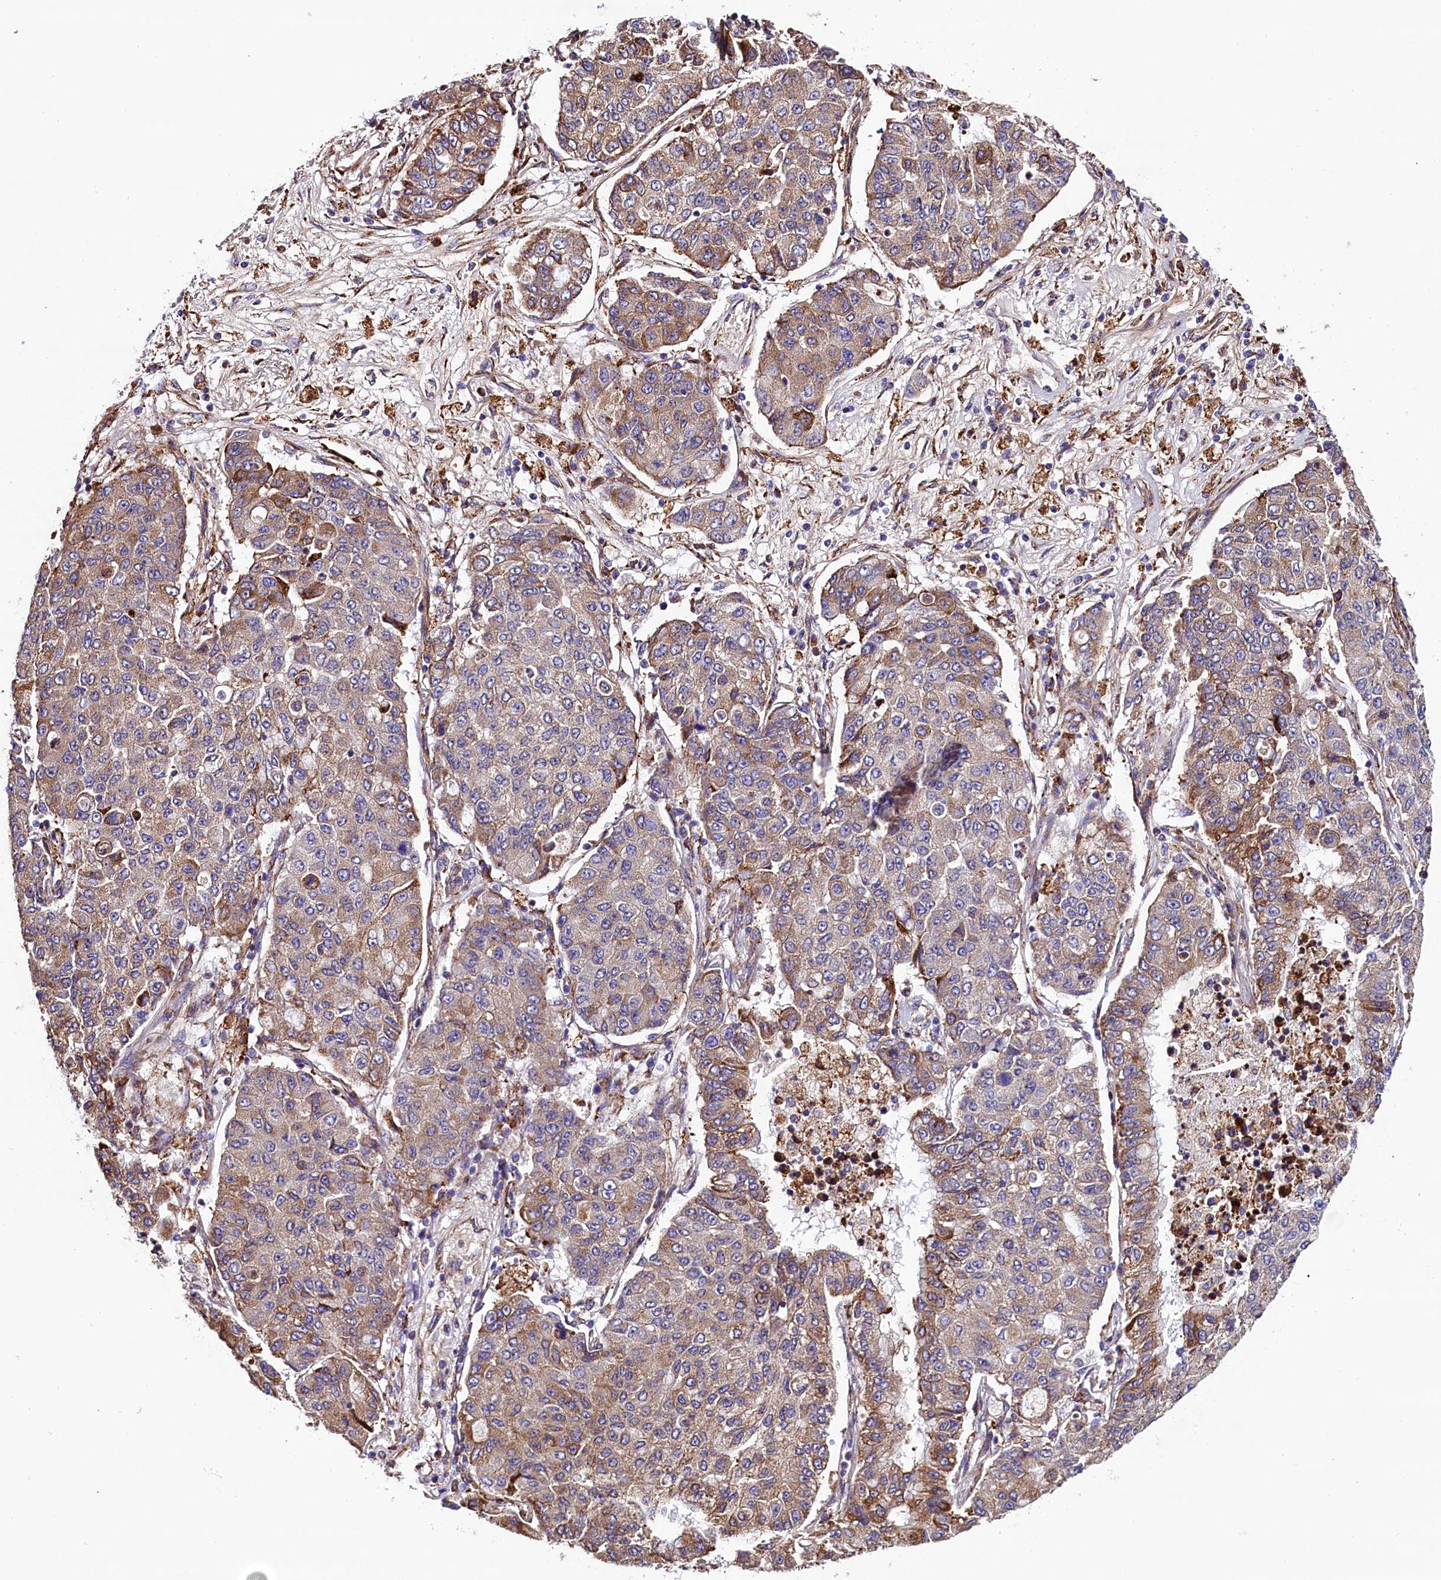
{"staining": {"intensity": "moderate", "quantity": ">75%", "location": "cytoplasmic/membranous"}, "tissue": "lung cancer", "cell_type": "Tumor cells", "image_type": "cancer", "snomed": [{"axis": "morphology", "description": "Squamous cell carcinoma, NOS"}, {"axis": "topography", "description": "Lung"}], "caption": "Human lung cancer stained for a protein (brown) demonstrates moderate cytoplasmic/membranous positive positivity in approximately >75% of tumor cells.", "gene": "CMTR2", "patient": {"sex": "male", "age": 74}}